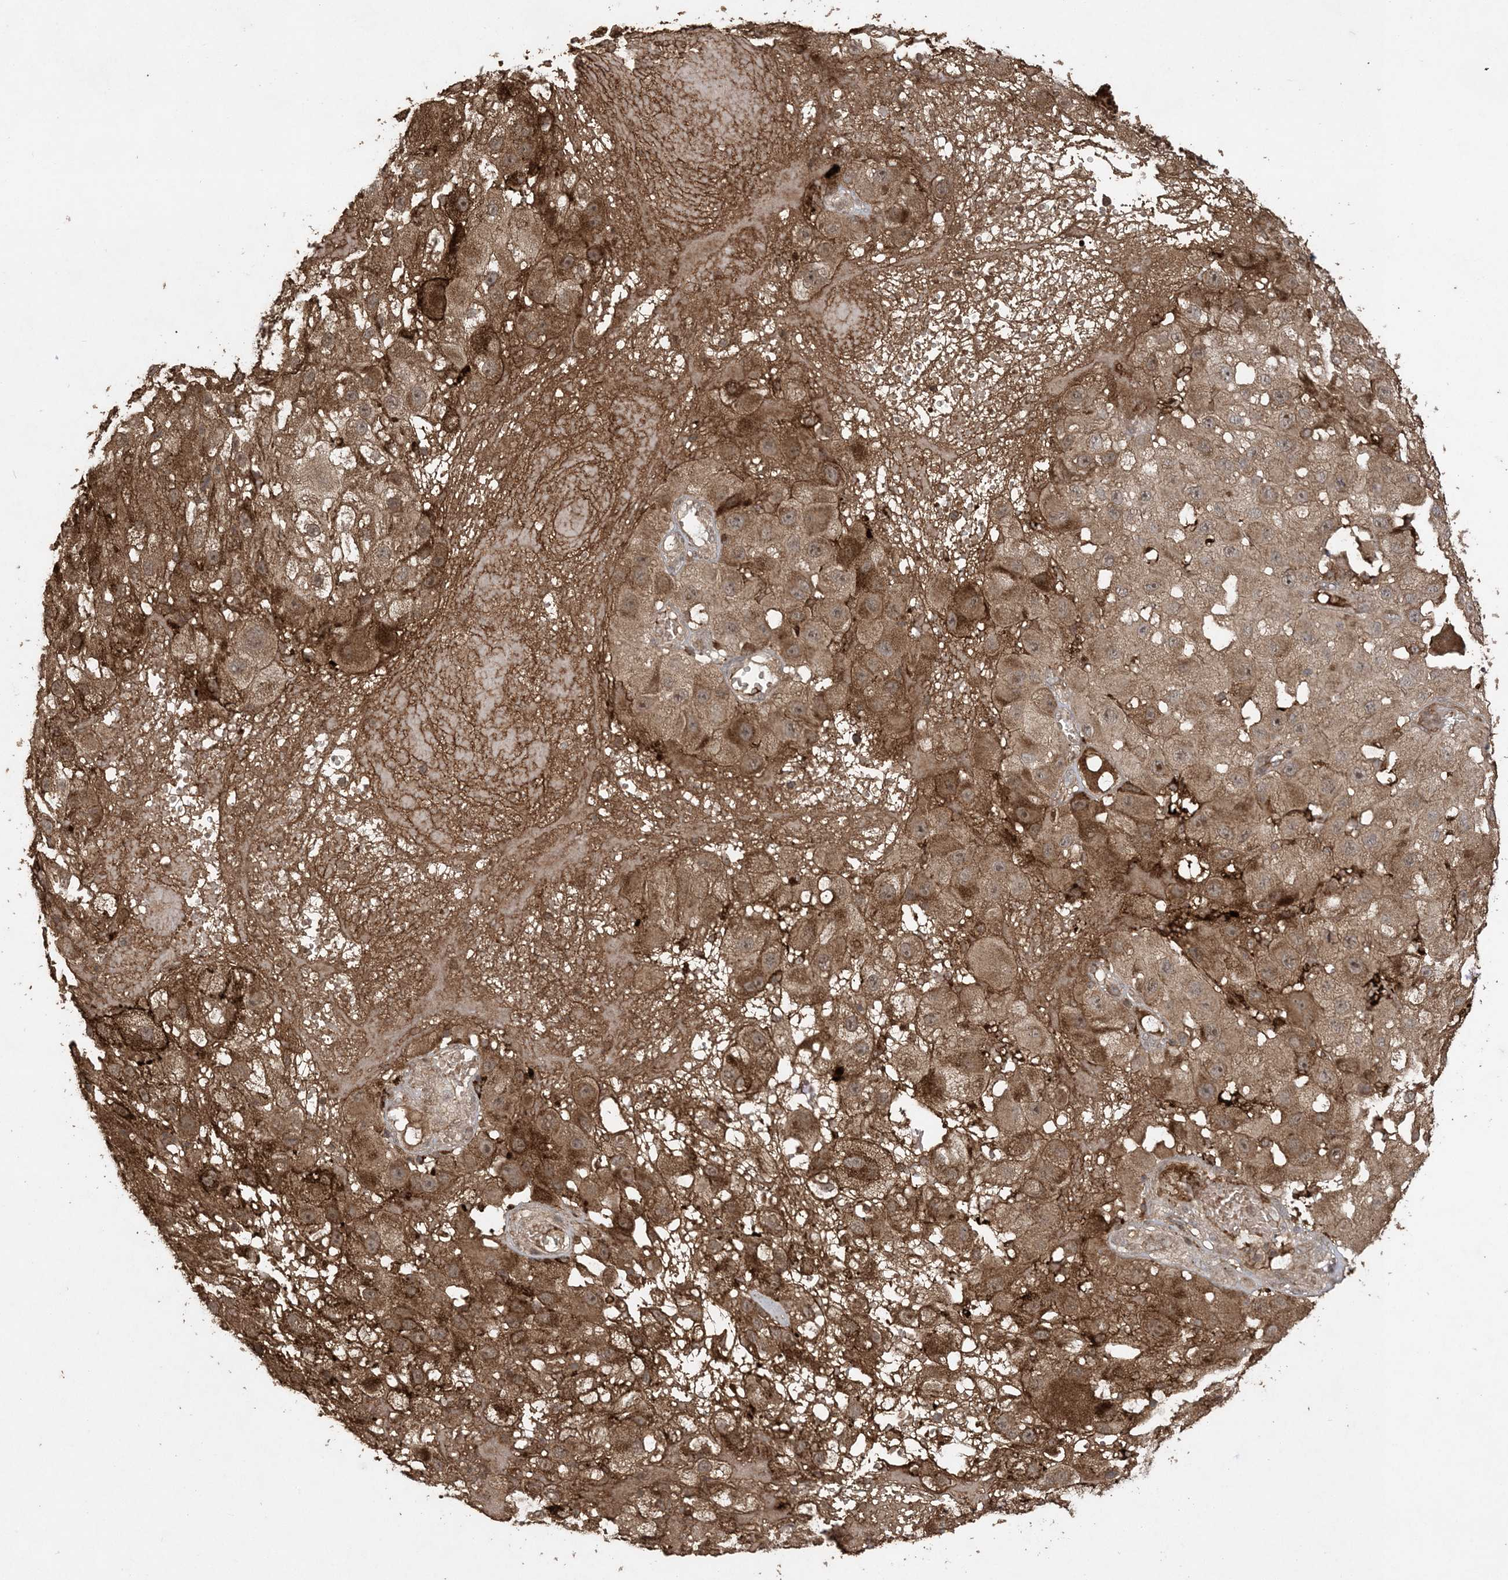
{"staining": {"intensity": "strong", "quantity": ">75%", "location": "cytoplasmic/membranous"}, "tissue": "melanoma", "cell_type": "Tumor cells", "image_type": "cancer", "snomed": [{"axis": "morphology", "description": "Malignant melanoma, NOS"}, {"axis": "topography", "description": "Skin"}], "caption": "This micrograph exhibits IHC staining of malignant melanoma, with high strong cytoplasmic/membranous positivity in about >75% of tumor cells.", "gene": "EFCAB8", "patient": {"sex": "female", "age": 81}}